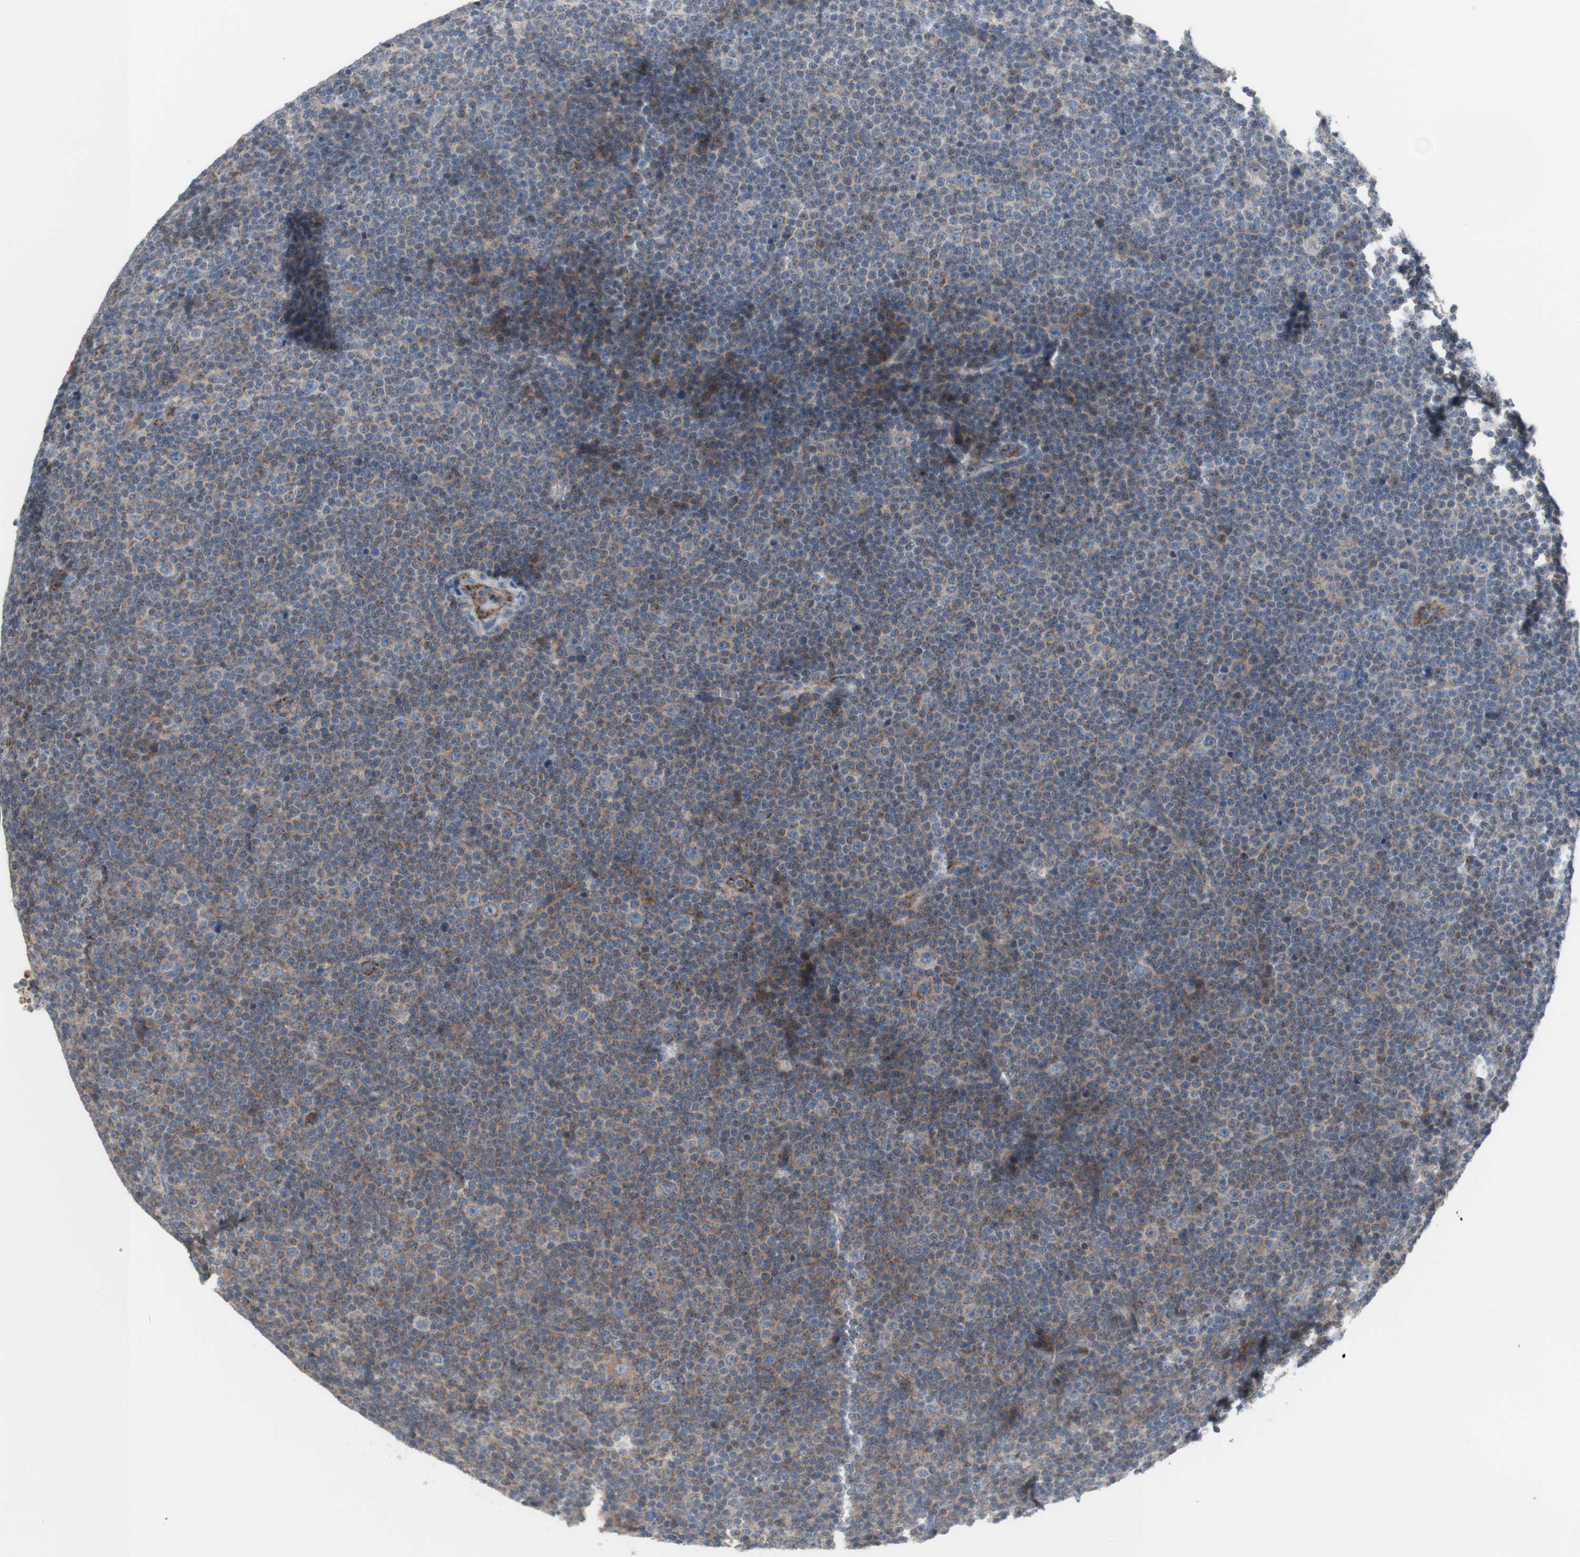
{"staining": {"intensity": "weak", "quantity": "<25%", "location": "cytoplasmic/membranous"}, "tissue": "lymphoma", "cell_type": "Tumor cells", "image_type": "cancer", "snomed": [{"axis": "morphology", "description": "Malignant lymphoma, non-Hodgkin's type, Low grade"}, {"axis": "topography", "description": "Lymph node"}], "caption": "Immunohistochemistry micrograph of human lymphoma stained for a protein (brown), which demonstrates no positivity in tumor cells.", "gene": "C3orf52", "patient": {"sex": "female", "age": 67}}